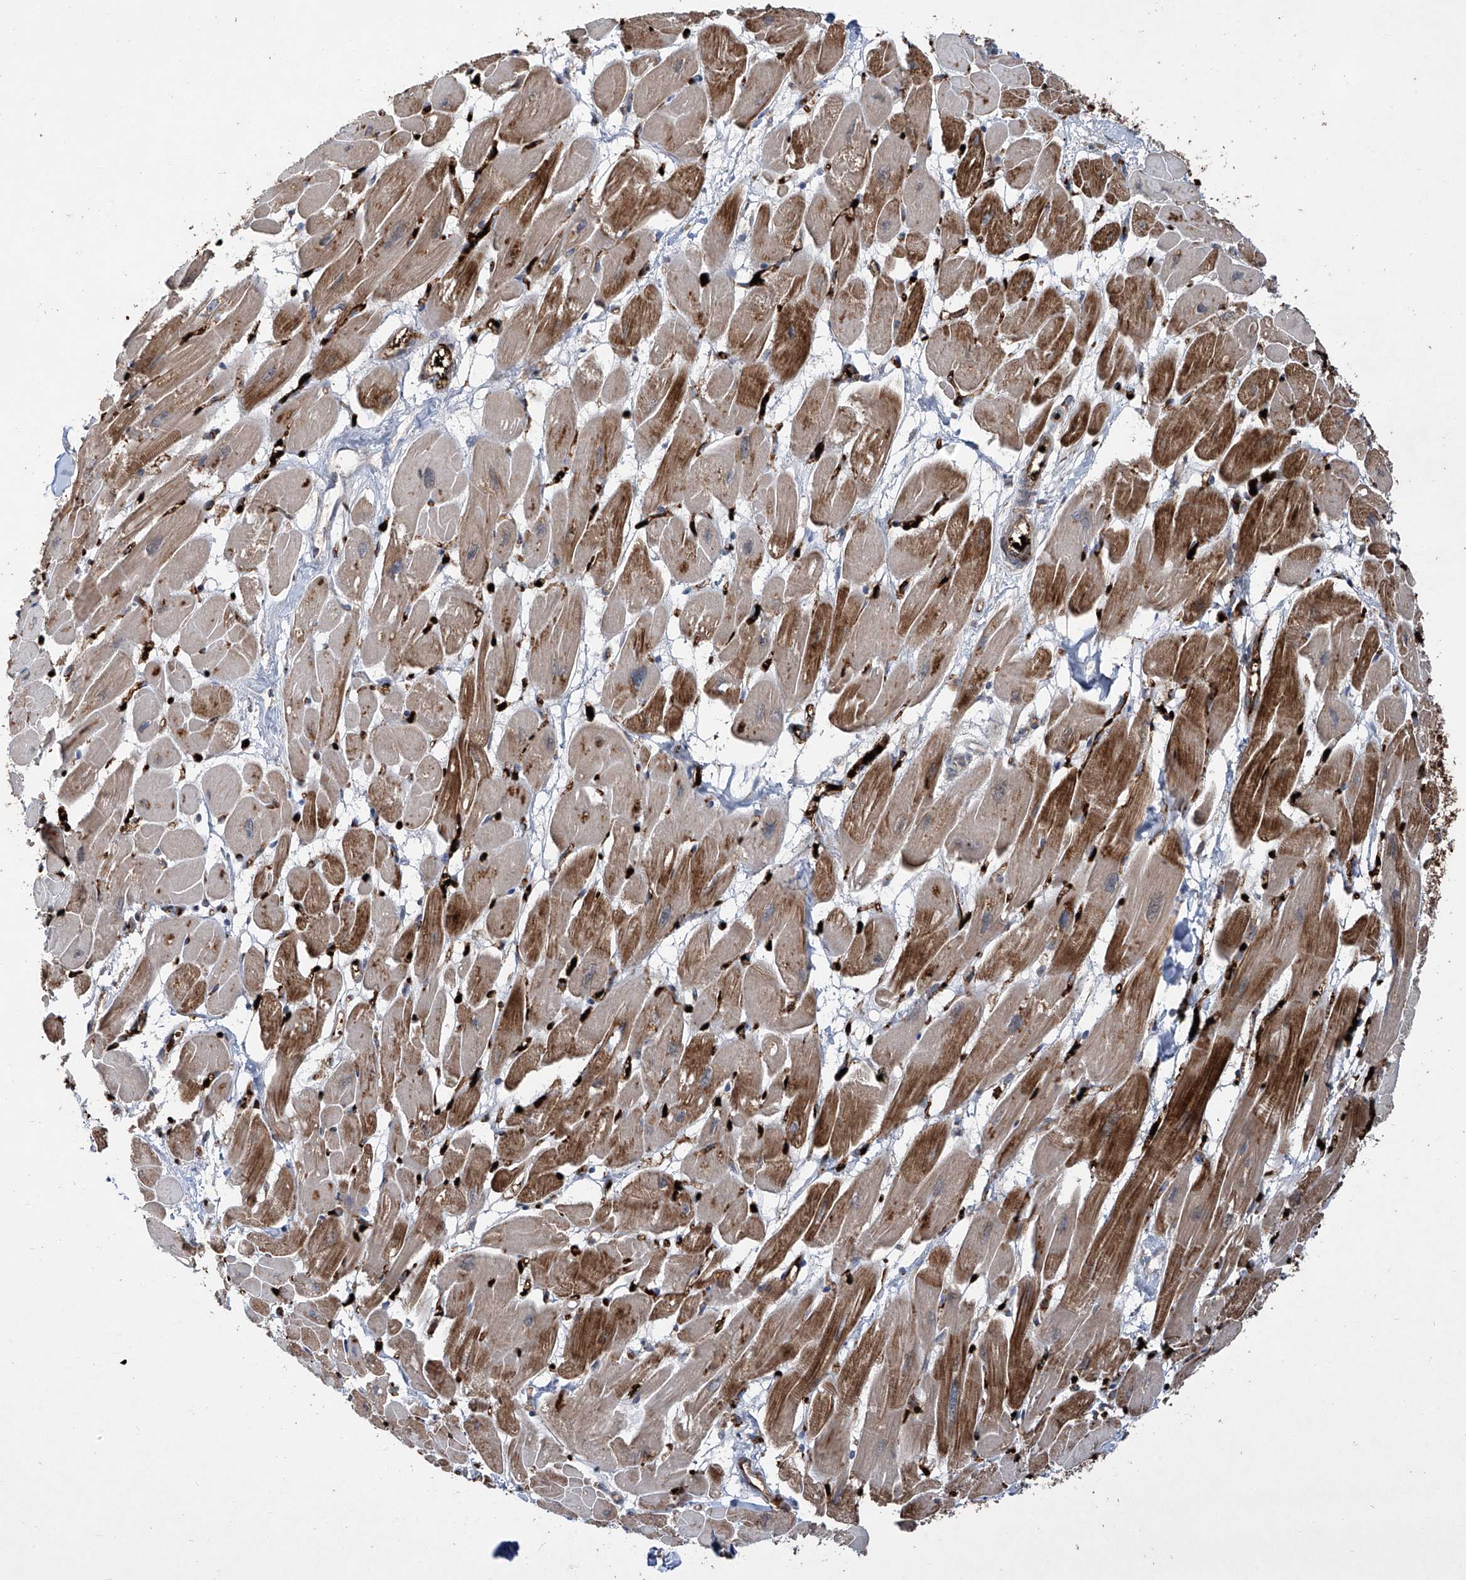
{"staining": {"intensity": "strong", "quantity": "25%-75%", "location": "cytoplasmic/membranous"}, "tissue": "heart muscle", "cell_type": "Cardiomyocytes", "image_type": "normal", "snomed": [{"axis": "morphology", "description": "Normal tissue, NOS"}, {"axis": "topography", "description": "Heart"}], "caption": "A brown stain highlights strong cytoplasmic/membranous staining of a protein in cardiomyocytes of benign human heart muscle.", "gene": "ZDHHC9", "patient": {"sex": "female", "age": 54}}